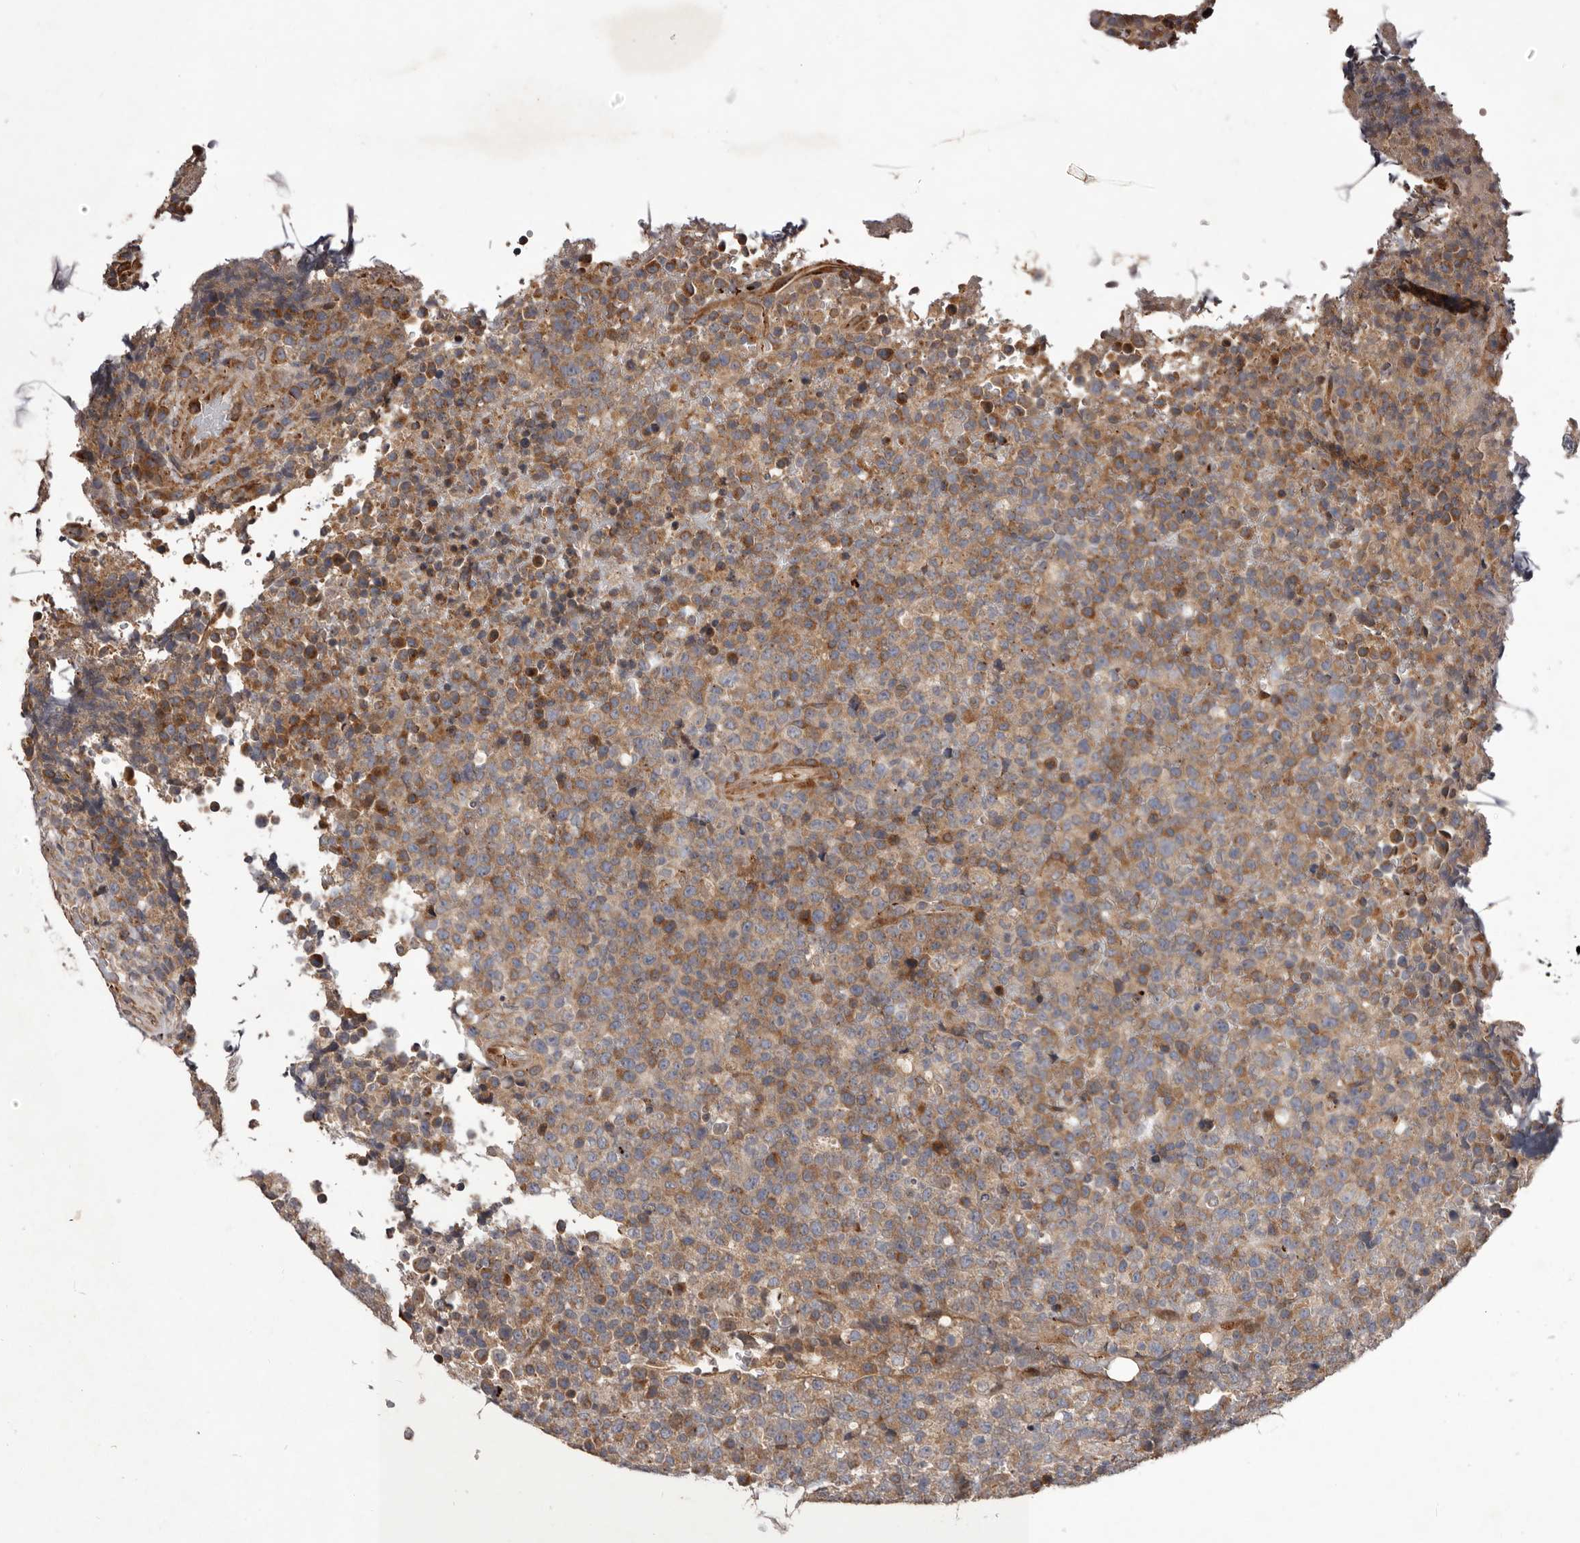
{"staining": {"intensity": "moderate", "quantity": ">75%", "location": "cytoplasmic/membranous"}, "tissue": "lymphoma", "cell_type": "Tumor cells", "image_type": "cancer", "snomed": [{"axis": "morphology", "description": "Malignant lymphoma, non-Hodgkin's type, High grade"}, {"axis": "topography", "description": "Lymph node"}], "caption": "Immunohistochemistry (DAB) staining of lymphoma shows moderate cytoplasmic/membranous protein positivity in approximately >75% of tumor cells.", "gene": "GADD45B", "patient": {"sex": "male", "age": 13}}